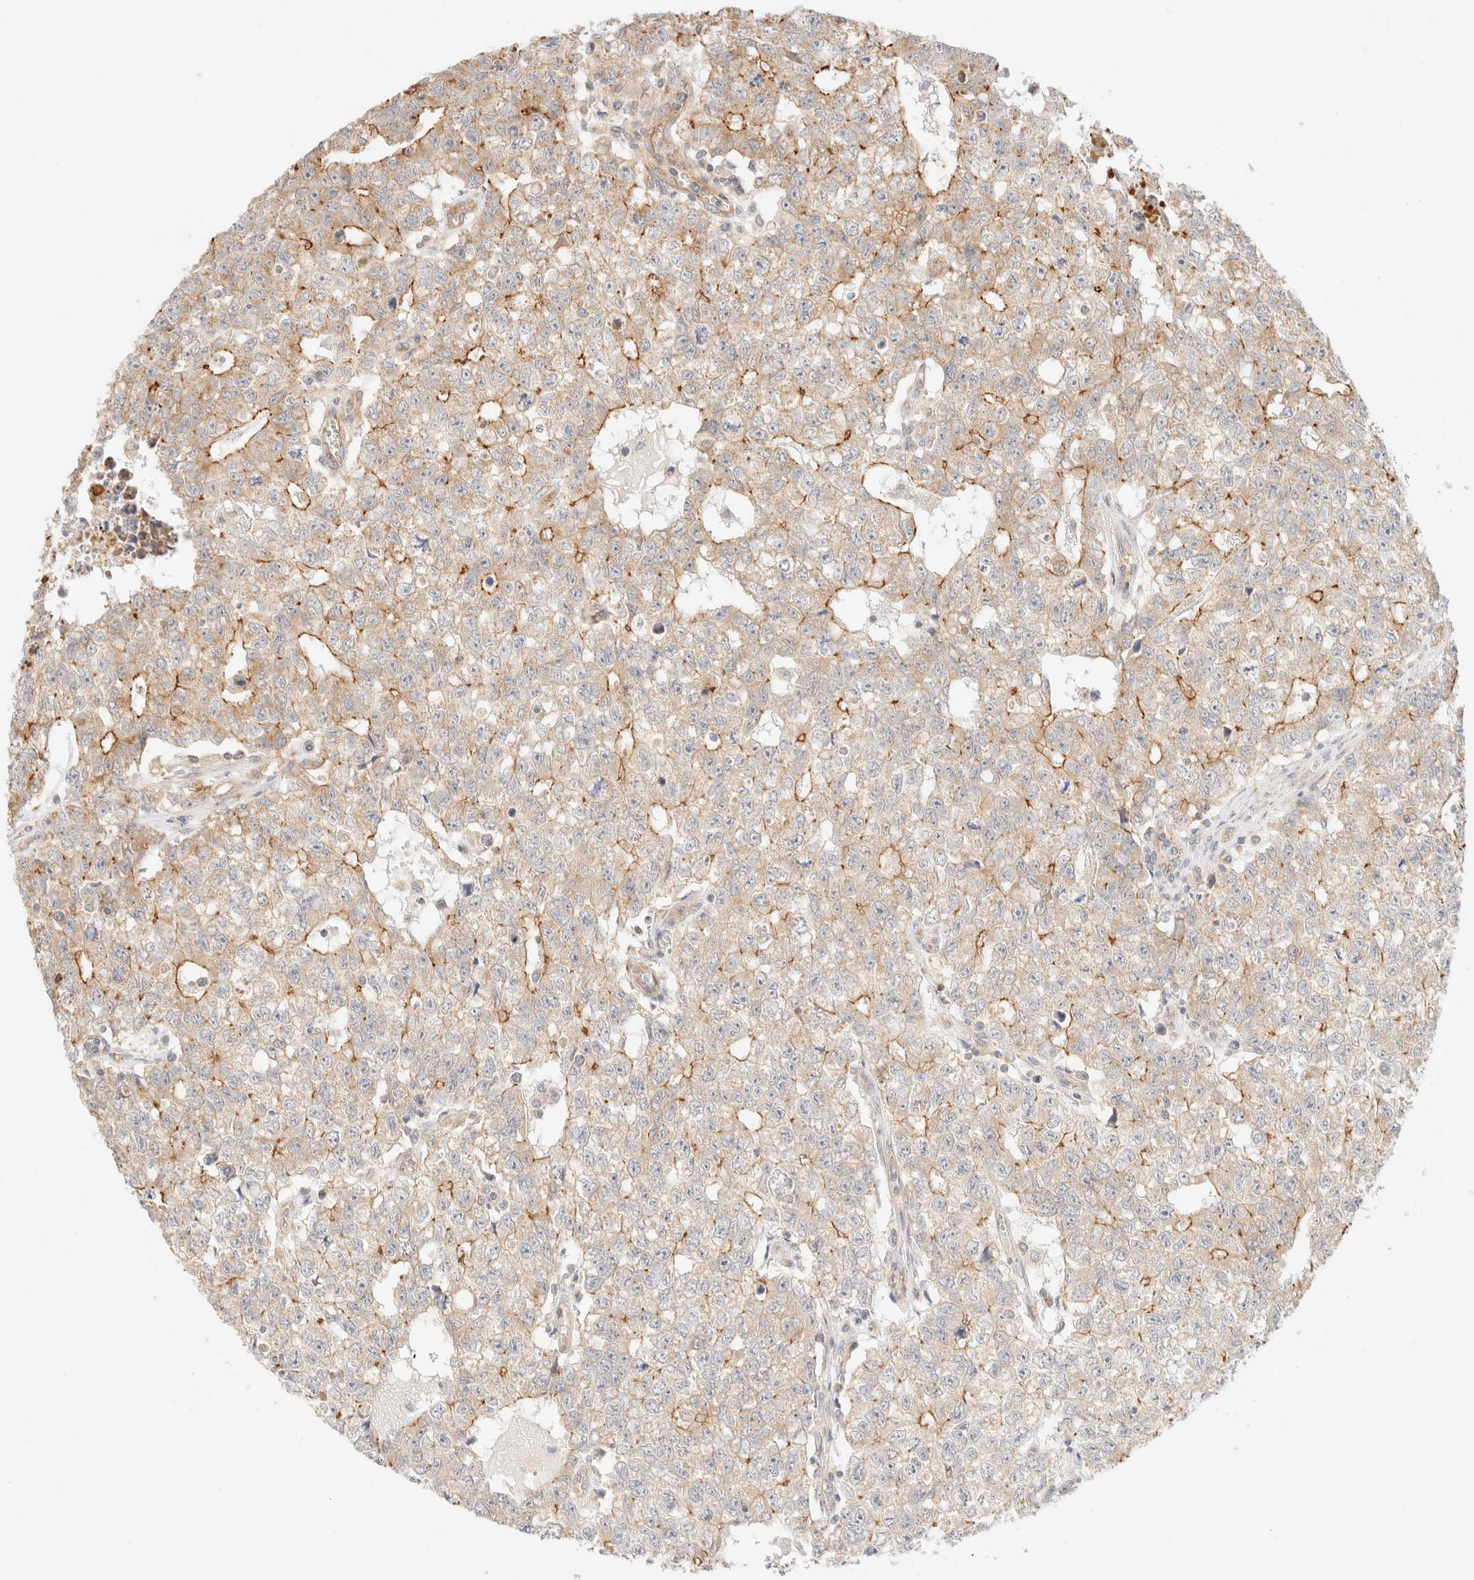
{"staining": {"intensity": "moderate", "quantity": "<25%", "location": "cytoplasmic/membranous"}, "tissue": "testis cancer", "cell_type": "Tumor cells", "image_type": "cancer", "snomed": [{"axis": "morphology", "description": "Carcinoma, Embryonal, NOS"}, {"axis": "topography", "description": "Testis"}], "caption": "Moderate cytoplasmic/membranous protein positivity is present in approximately <25% of tumor cells in embryonal carcinoma (testis).", "gene": "MYO10", "patient": {"sex": "male", "age": 28}}